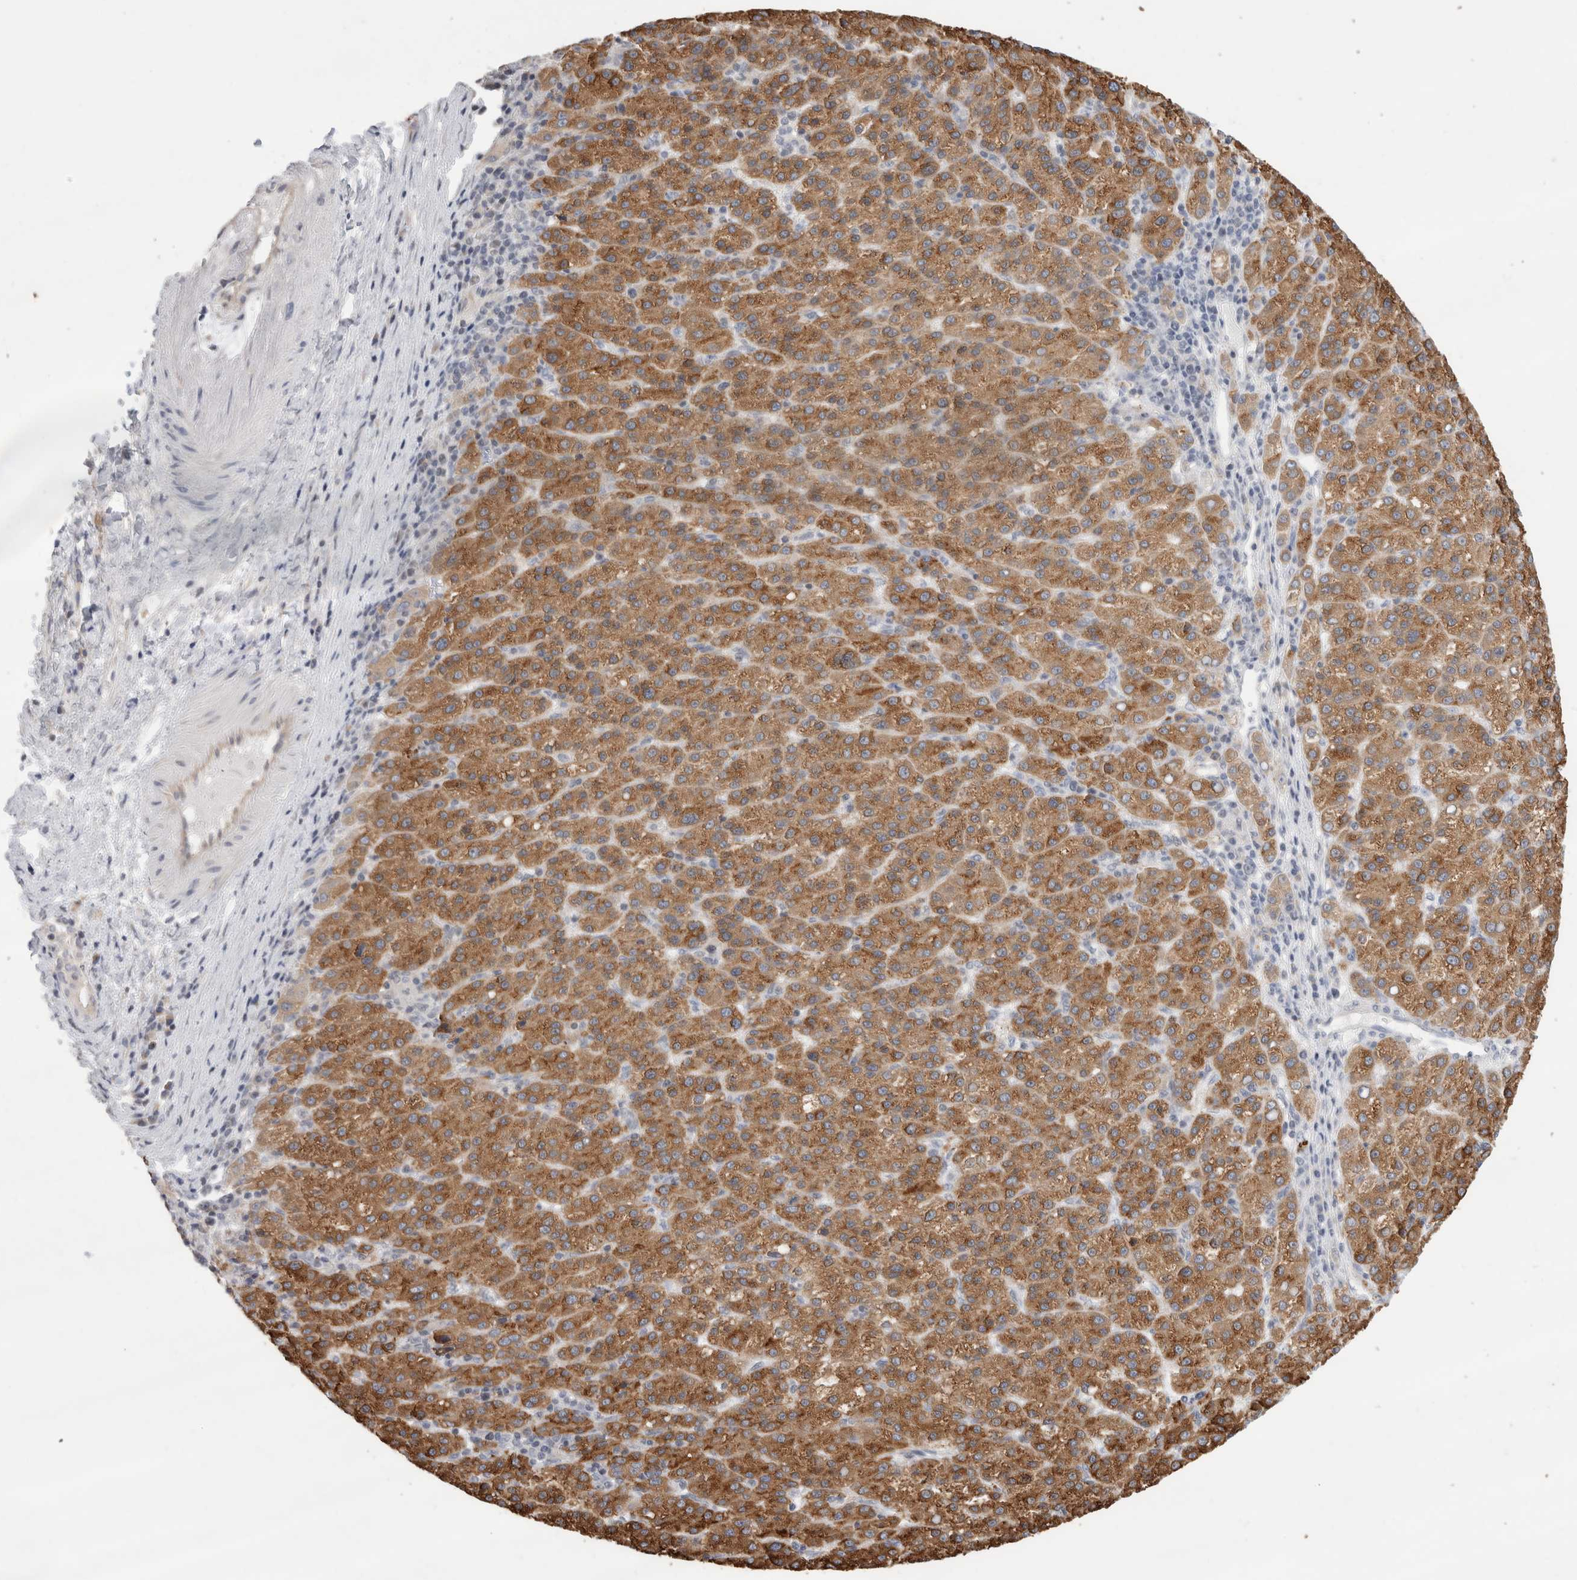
{"staining": {"intensity": "strong", "quantity": ">75%", "location": "cytoplasmic/membranous"}, "tissue": "liver cancer", "cell_type": "Tumor cells", "image_type": "cancer", "snomed": [{"axis": "morphology", "description": "Carcinoma, Hepatocellular, NOS"}, {"axis": "topography", "description": "Liver"}], "caption": "A high-resolution histopathology image shows IHC staining of liver hepatocellular carcinoma, which reveals strong cytoplasmic/membranous expression in approximately >75% of tumor cells. Nuclei are stained in blue.", "gene": "SYTL5", "patient": {"sex": "female", "age": 58}}